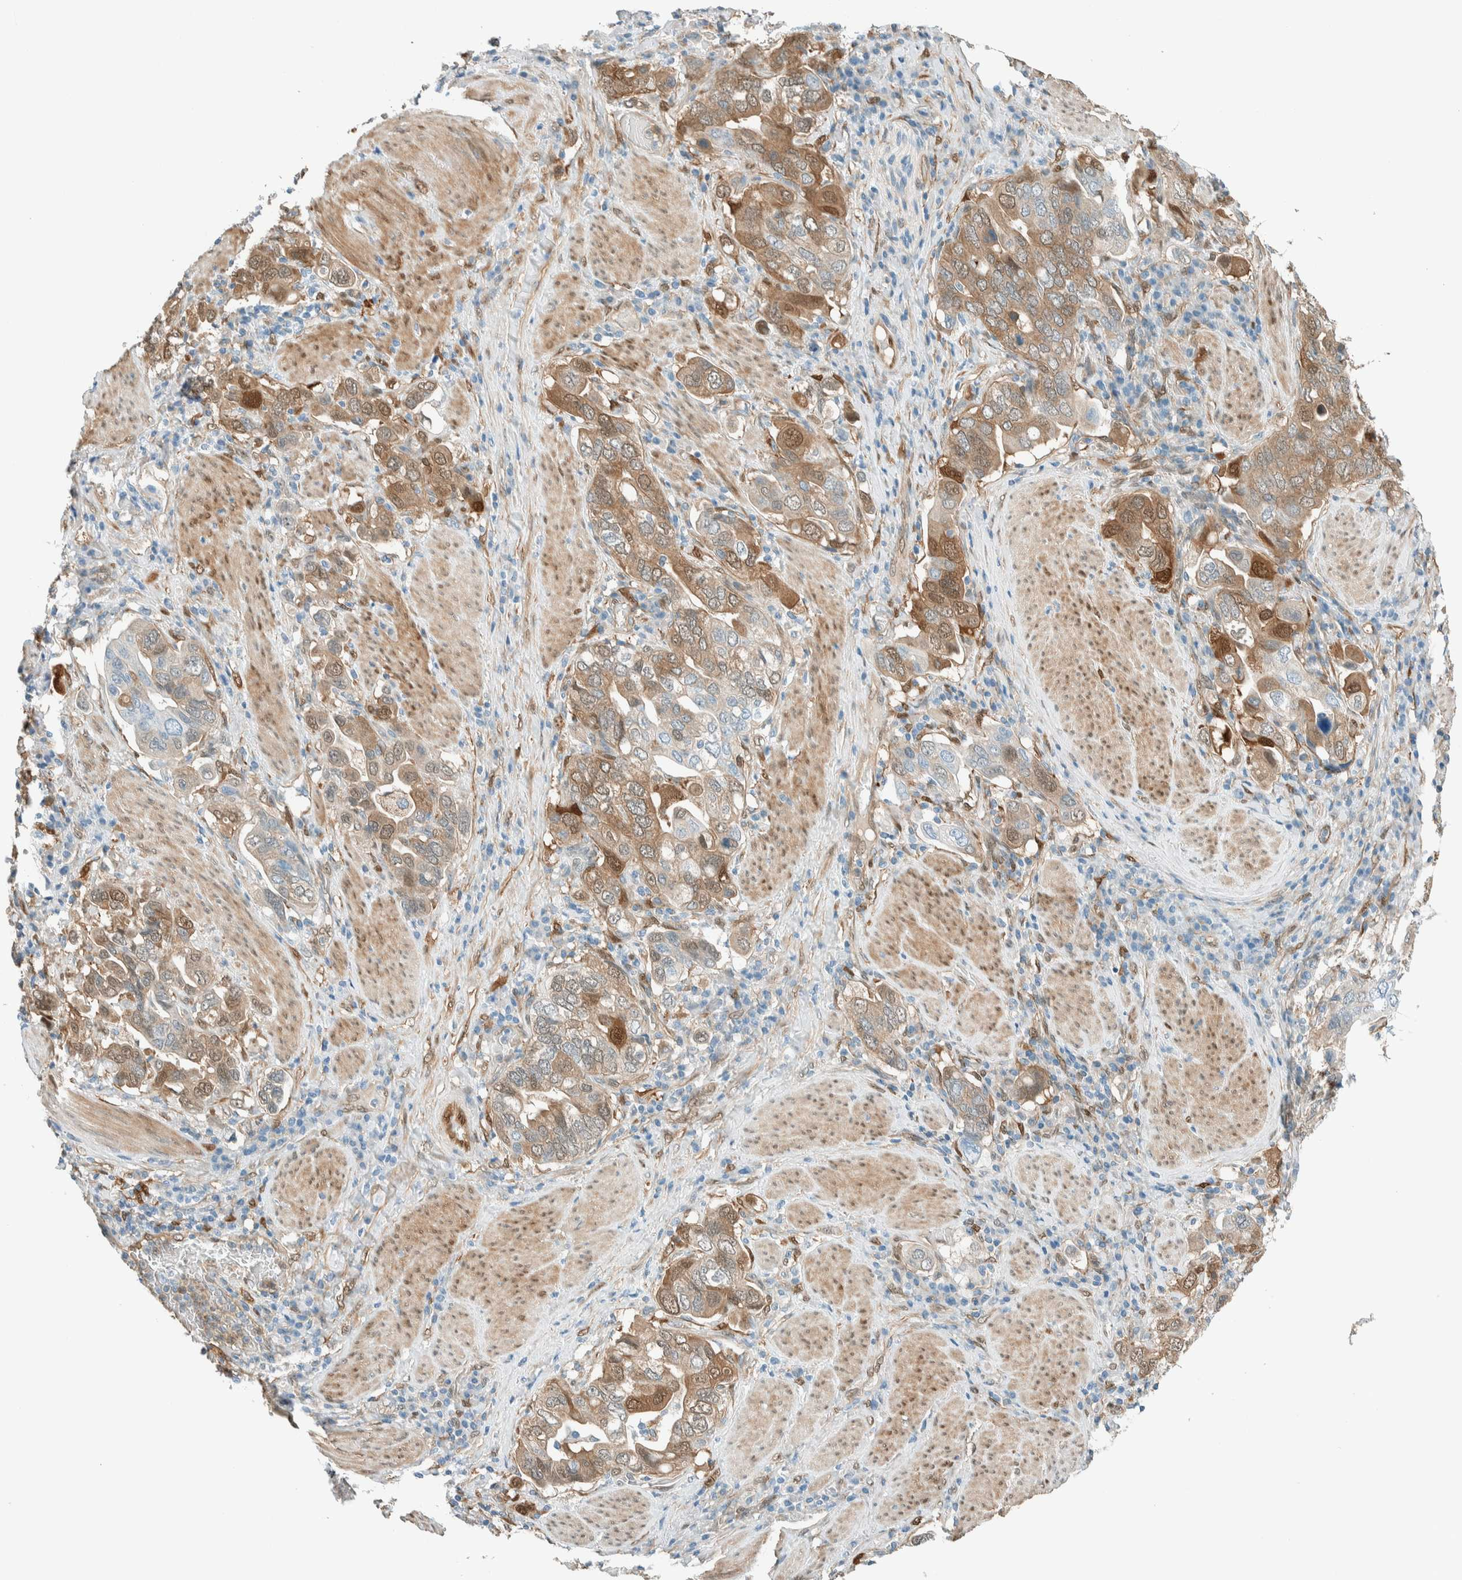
{"staining": {"intensity": "moderate", "quantity": ">75%", "location": "cytoplasmic/membranous,nuclear"}, "tissue": "stomach cancer", "cell_type": "Tumor cells", "image_type": "cancer", "snomed": [{"axis": "morphology", "description": "Adenocarcinoma, NOS"}, {"axis": "topography", "description": "Stomach, upper"}], "caption": "An immunohistochemistry (IHC) photomicrograph of tumor tissue is shown. Protein staining in brown highlights moderate cytoplasmic/membranous and nuclear positivity in stomach cancer (adenocarcinoma) within tumor cells.", "gene": "NXN", "patient": {"sex": "male", "age": 62}}